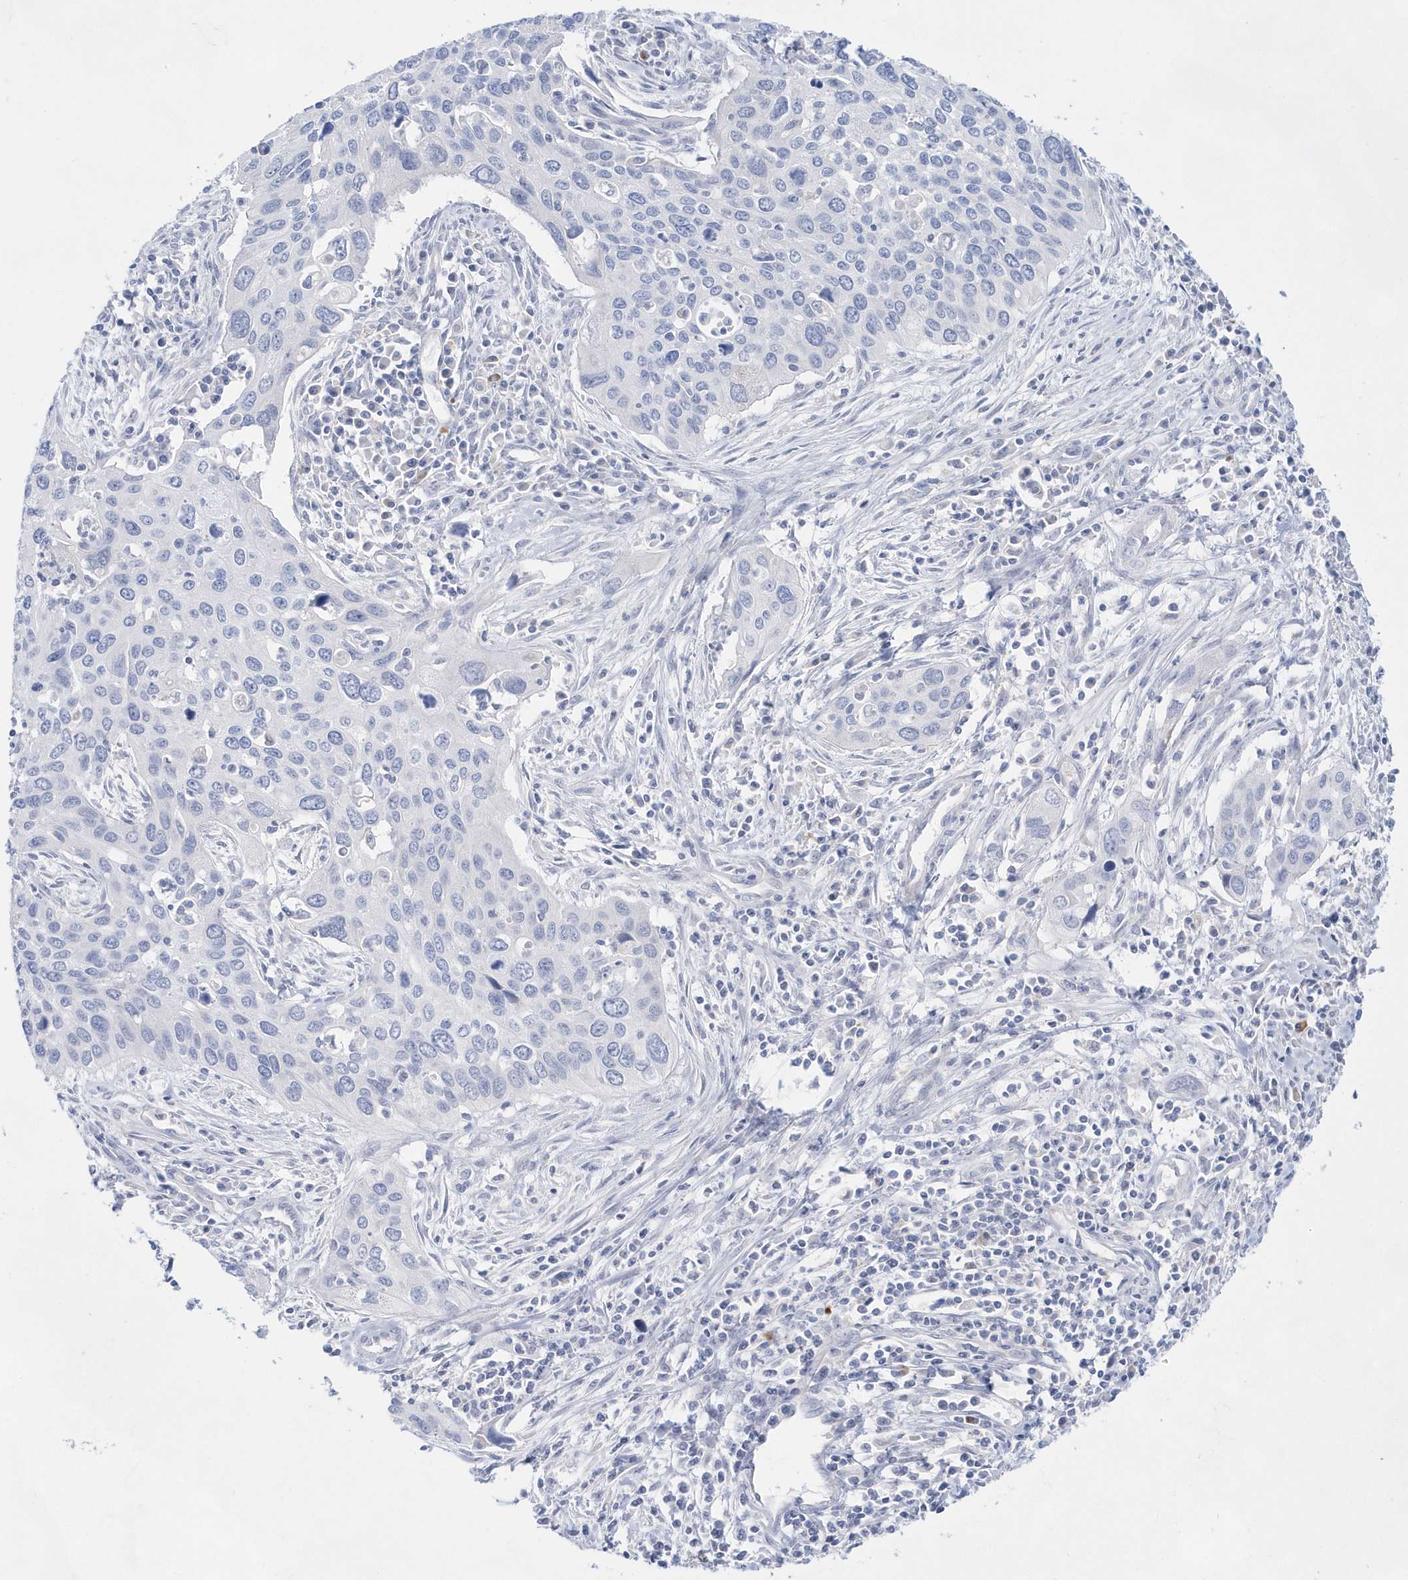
{"staining": {"intensity": "negative", "quantity": "none", "location": "none"}, "tissue": "cervical cancer", "cell_type": "Tumor cells", "image_type": "cancer", "snomed": [{"axis": "morphology", "description": "Squamous cell carcinoma, NOS"}, {"axis": "topography", "description": "Cervix"}], "caption": "An immunohistochemistry image of cervical squamous cell carcinoma is shown. There is no staining in tumor cells of cervical squamous cell carcinoma.", "gene": "BDH2", "patient": {"sex": "female", "age": 55}}